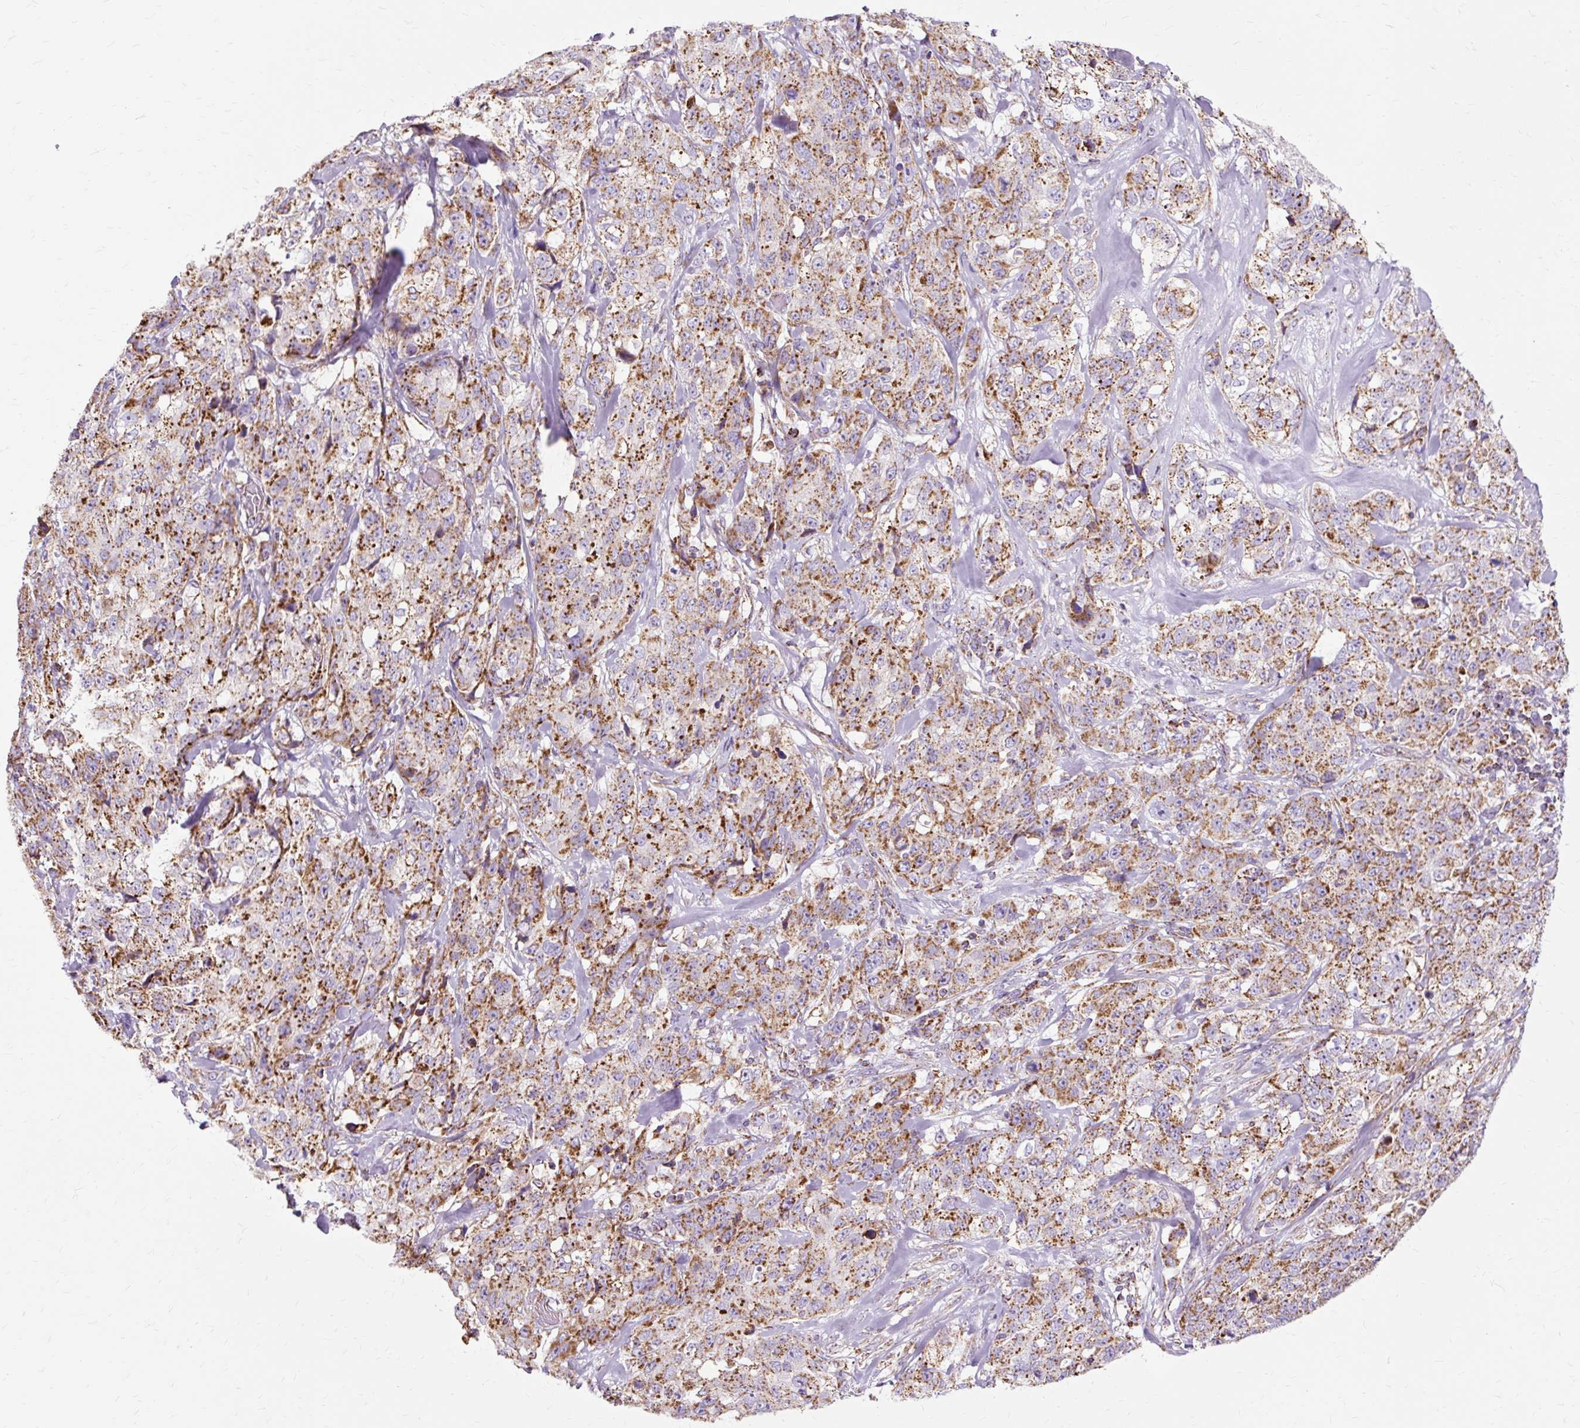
{"staining": {"intensity": "strong", "quantity": ">75%", "location": "cytoplasmic/membranous"}, "tissue": "stomach cancer", "cell_type": "Tumor cells", "image_type": "cancer", "snomed": [{"axis": "morphology", "description": "Adenocarcinoma, NOS"}, {"axis": "topography", "description": "Stomach"}], "caption": "Tumor cells exhibit high levels of strong cytoplasmic/membranous expression in about >75% of cells in stomach adenocarcinoma.", "gene": "DLAT", "patient": {"sex": "male", "age": 48}}